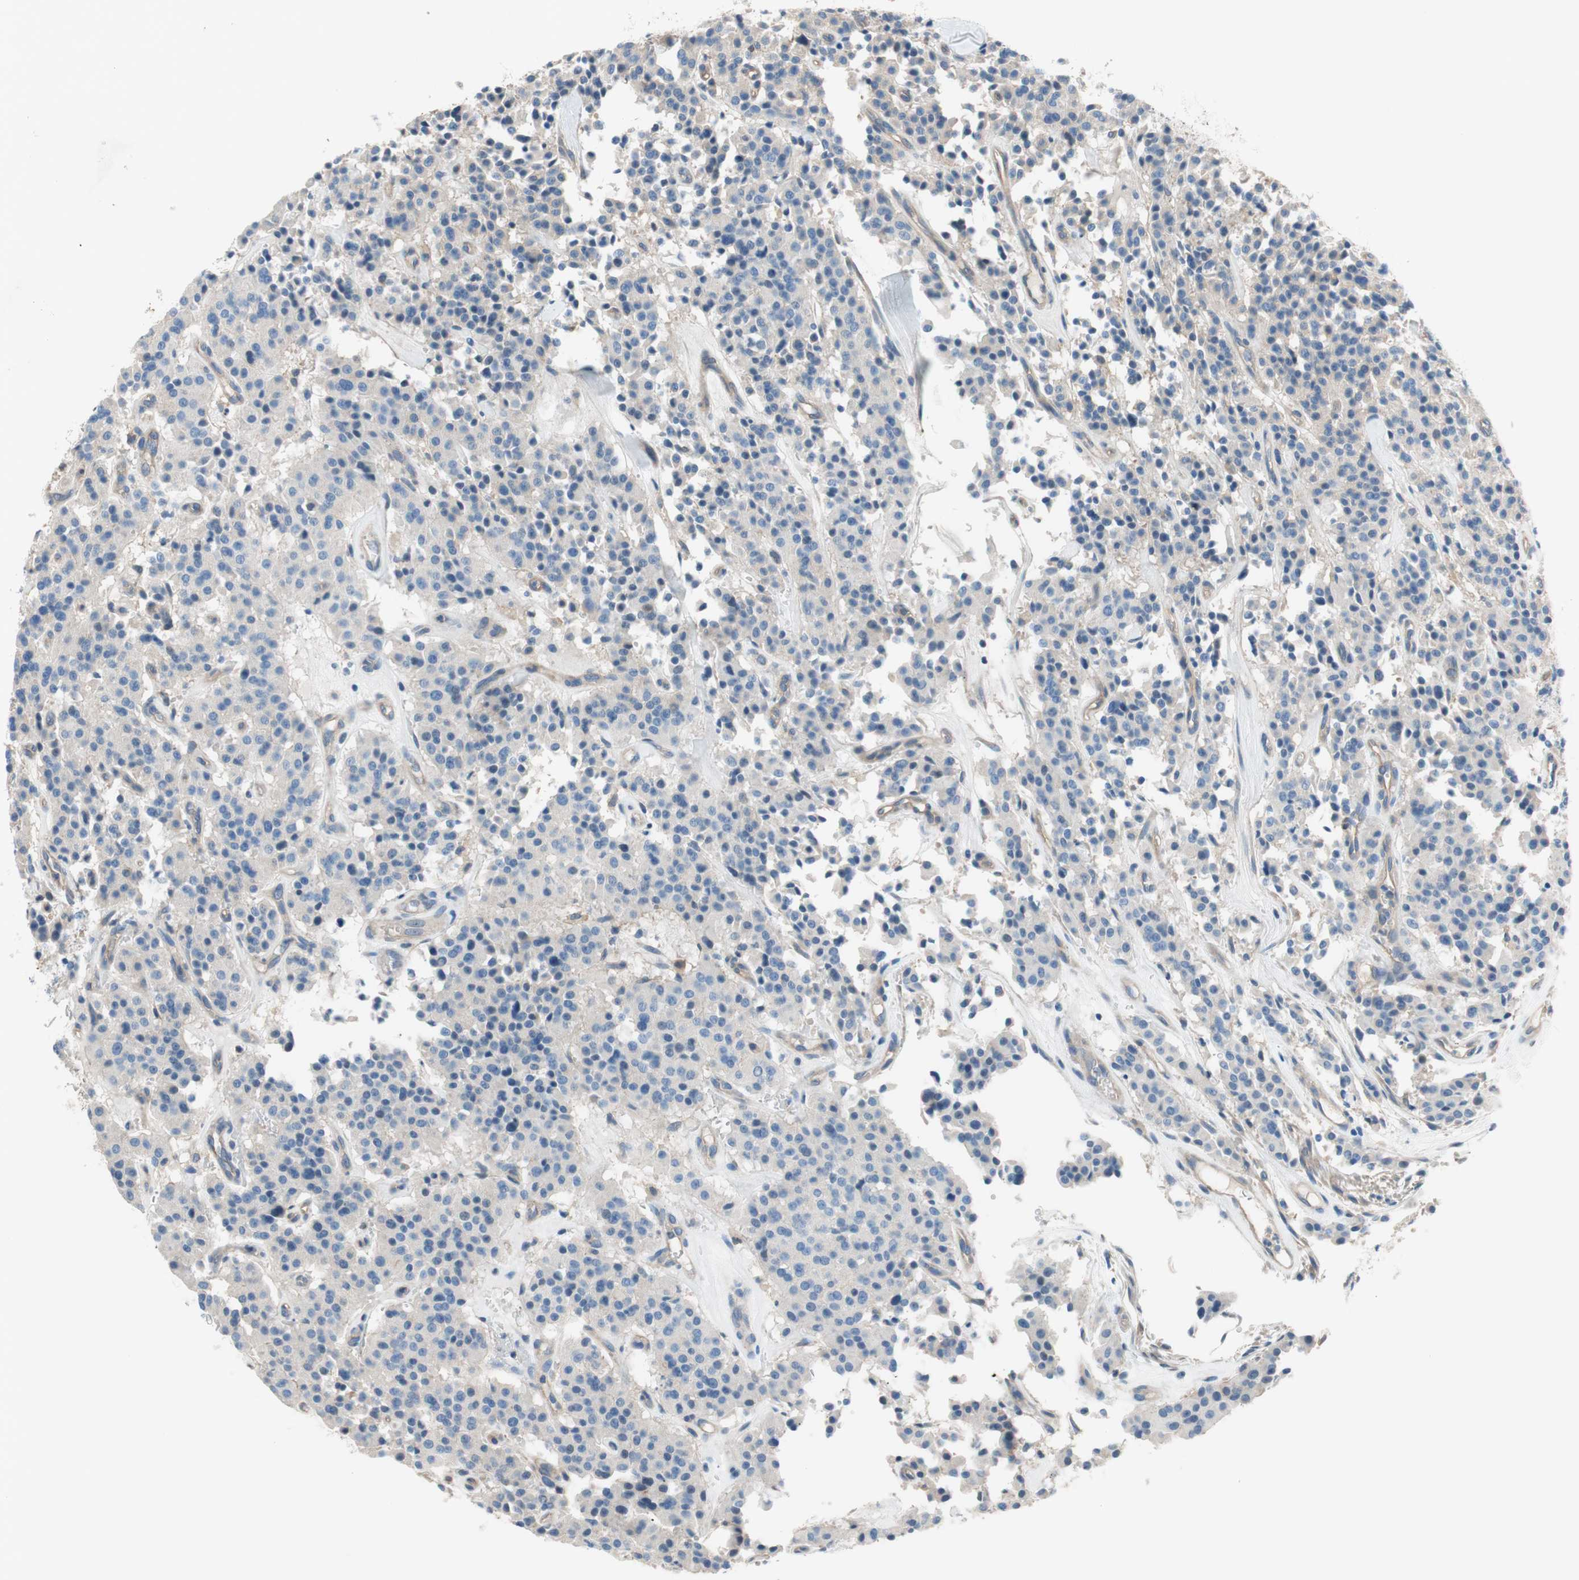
{"staining": {"intensity": "negative", "quantity": "none", "location": "none"}, "tissue": "carcinoid", "cell_type": "Tumor cells", "image_type": "cancer", "snomed": [{"axis": "morphology", "description": "Carcinoid, malignant, NOS"}, {"axis": "topography", "description": "Lung"}], "caption": "Immunohistochemistry histopathology image of human carcinoid stained for a protein (brown), which exhibits no staining in tumor cells. The staining was performed using DAB (3,3'-diaminobenzidine) to visualize the protein expression in brown, while the nuclei were stained in blue with hematoxylin (Magnification: 20x).", "gene": "CALML3", "patient": {"sex": "male", "age": 30}}